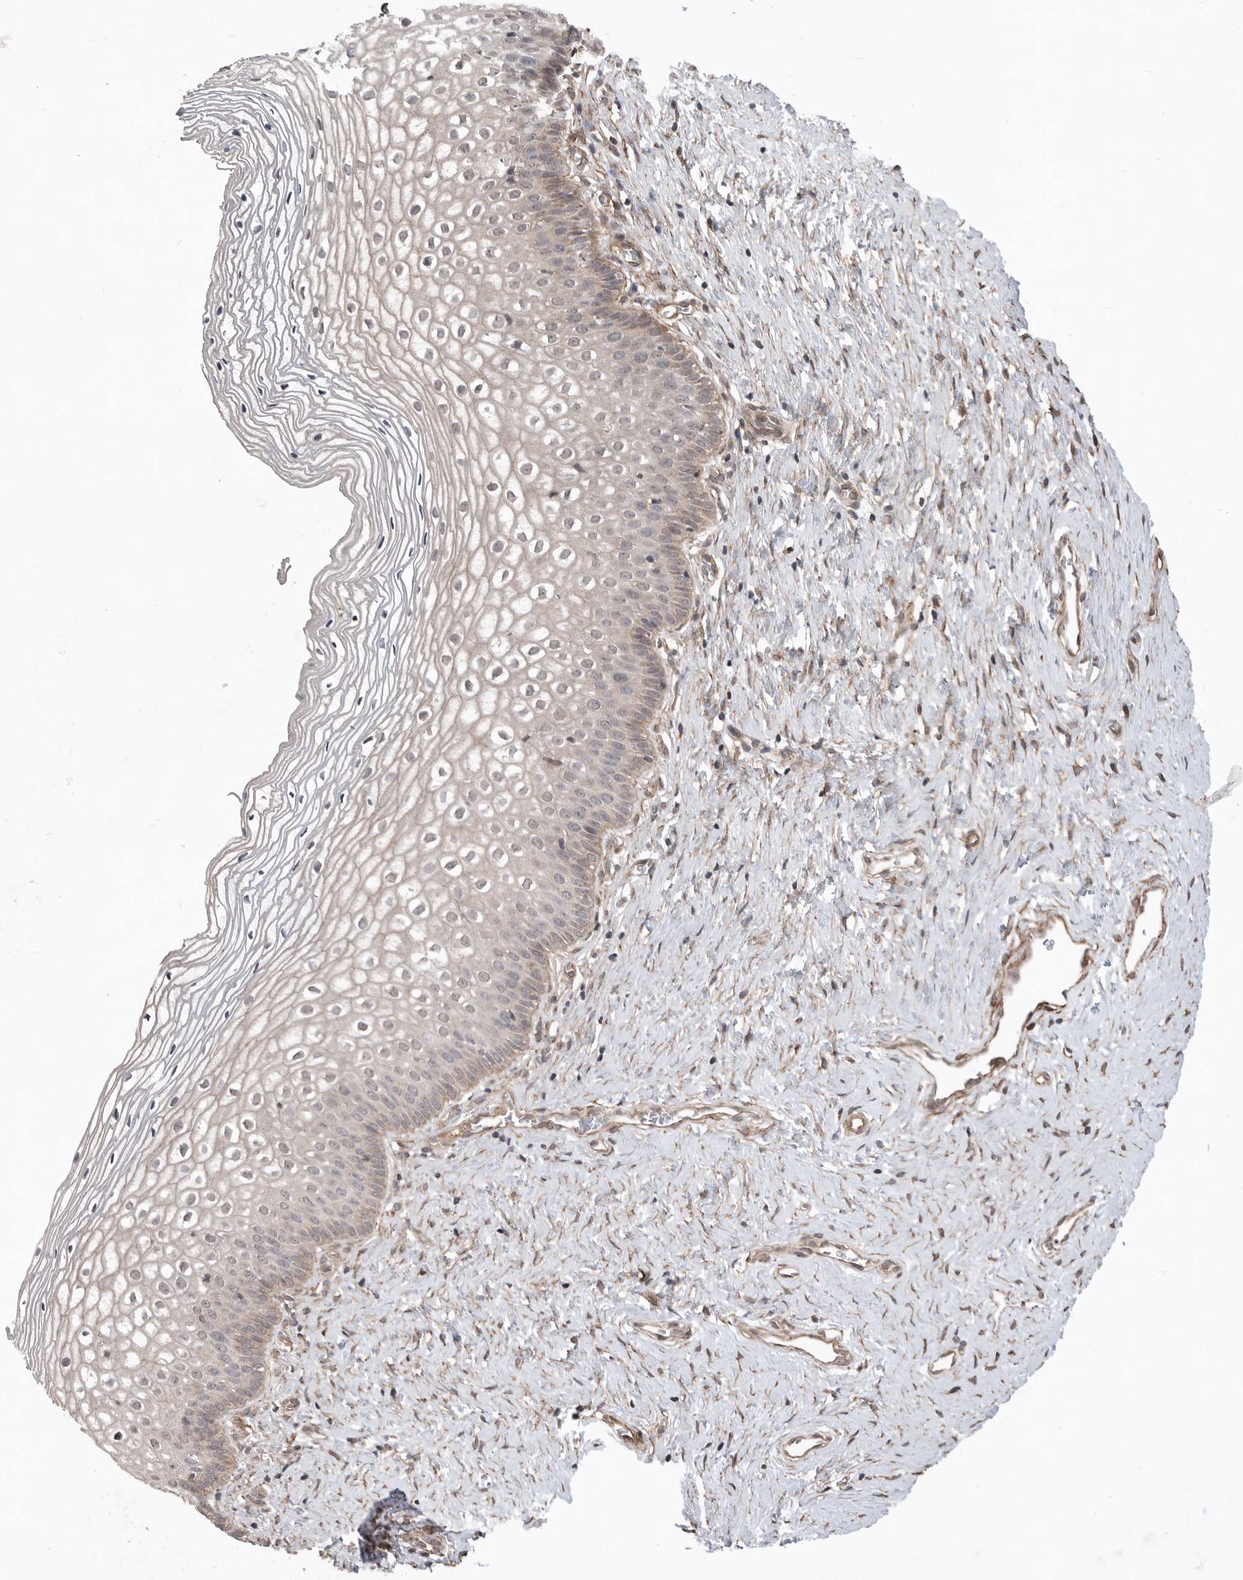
{"staining": {"intensity": "weak", "quantity": "<25%", "location": "cytoplasmic/membranous"}, "tissue": "cervix", "cell_type": "Squamous epithelial cells", "image_type": "normal", "snomed": [{"axis": "morphology", "description": "Normal tissue, NOS"}, {"axis": "topography", "description": "Cervix"}], "caption": "A high-resolution image shows IHC staining of benign cervix, which exhibits no significant expression in squamous epithelial cells.", "gene": "PEAK1", "patient": {"sex": "female", "age": 27}}